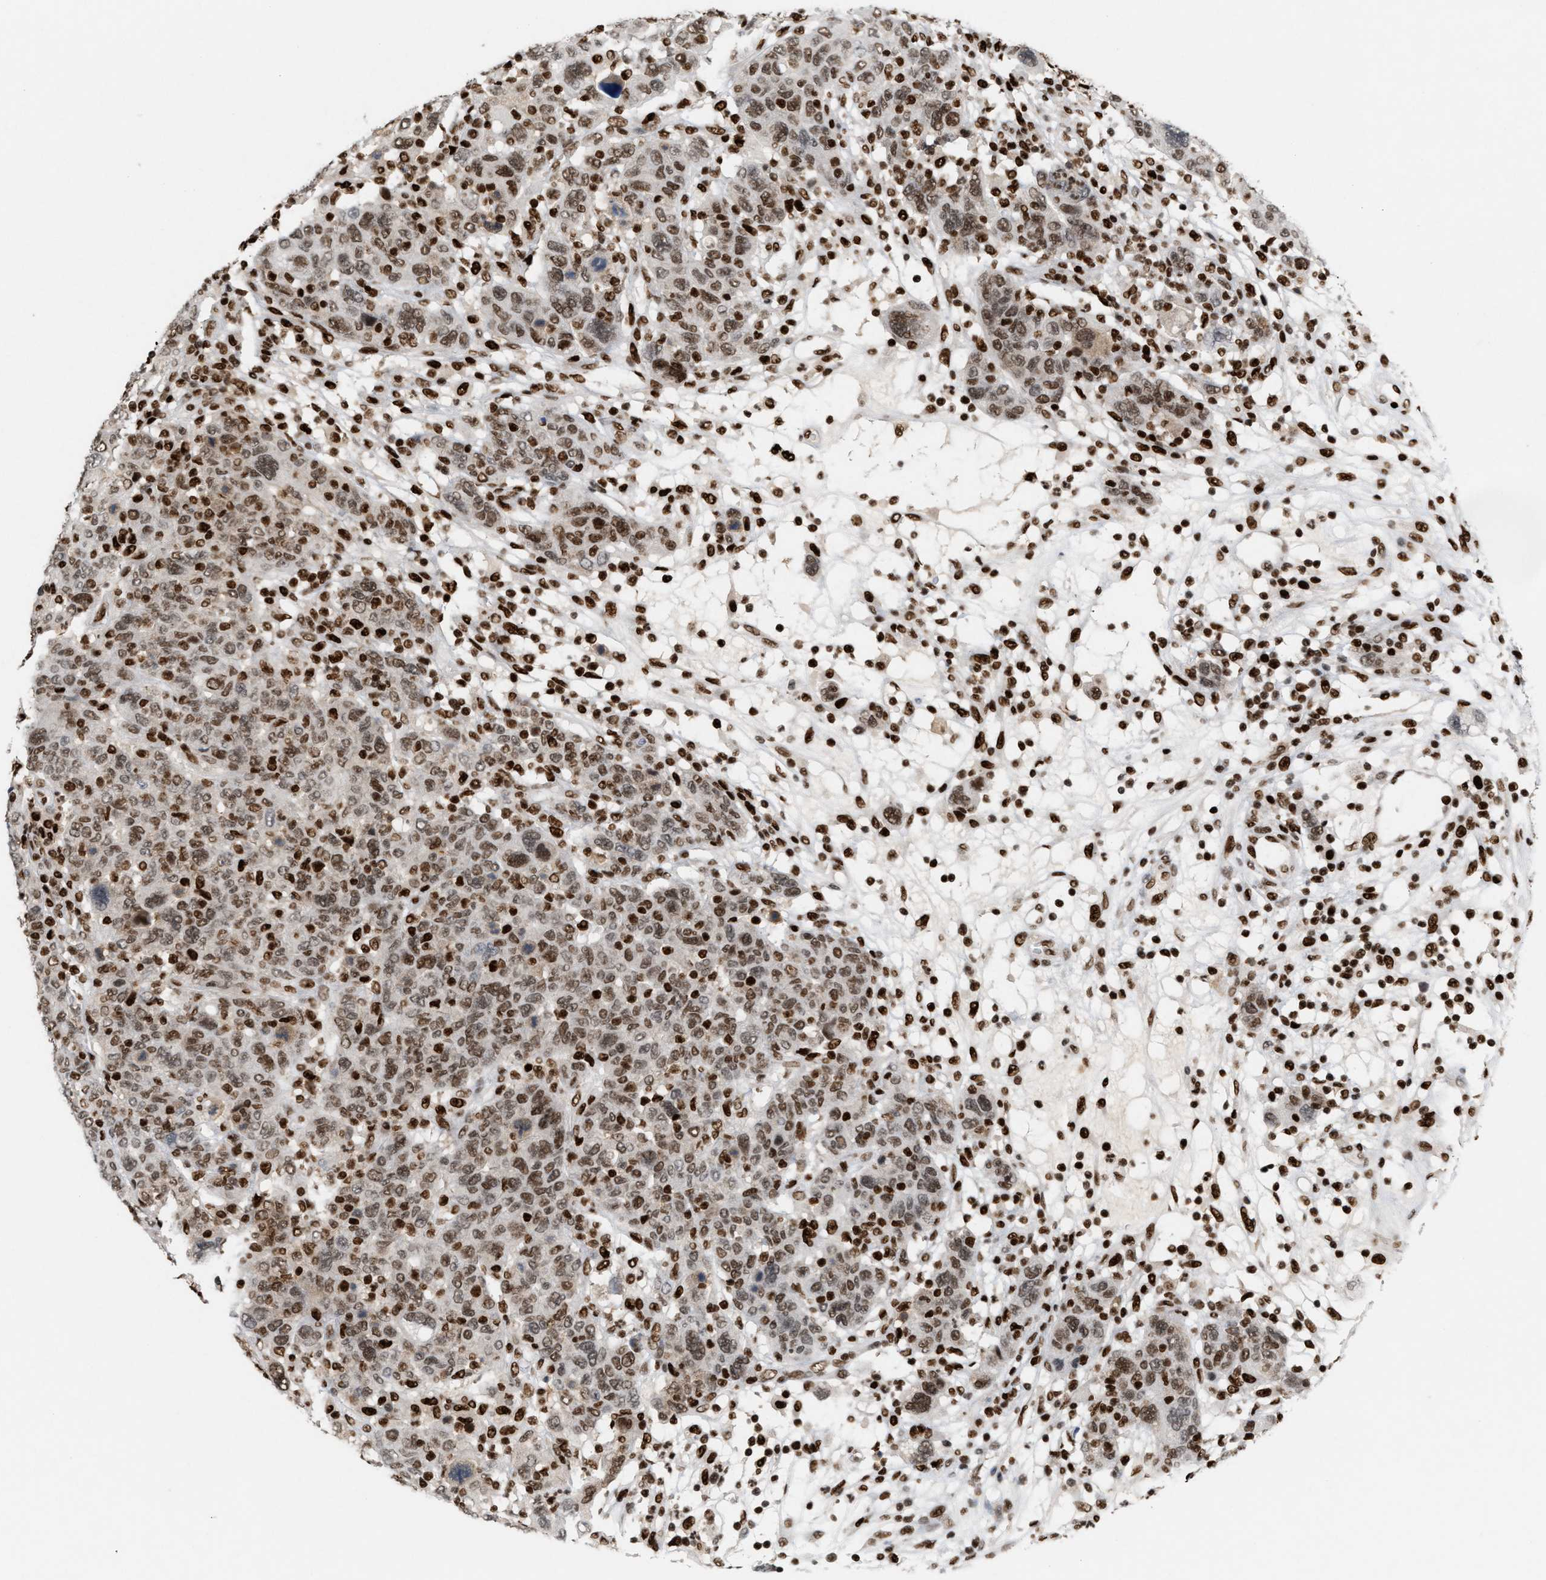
{"staining": {"intensity": "moderate", "quantity": ">75%", "location": "nuclear"}, "tissue": "breast cancer", "cell_type": "Tumor cells", "image_type": "cancer", "snomed": [{"axis": "morphology", "description": "Duct carcinoma"}, {"axis": "topography", "description": "Breast"}], "caption": "There is medium levels of moderate nuclear expression in tumor cells of breast cancer, as demonstrated by immunohistochemical staining (brown color).", "gene": "RNASEK-C17orf49", "patient": {"sex": "female", "age": 37}}